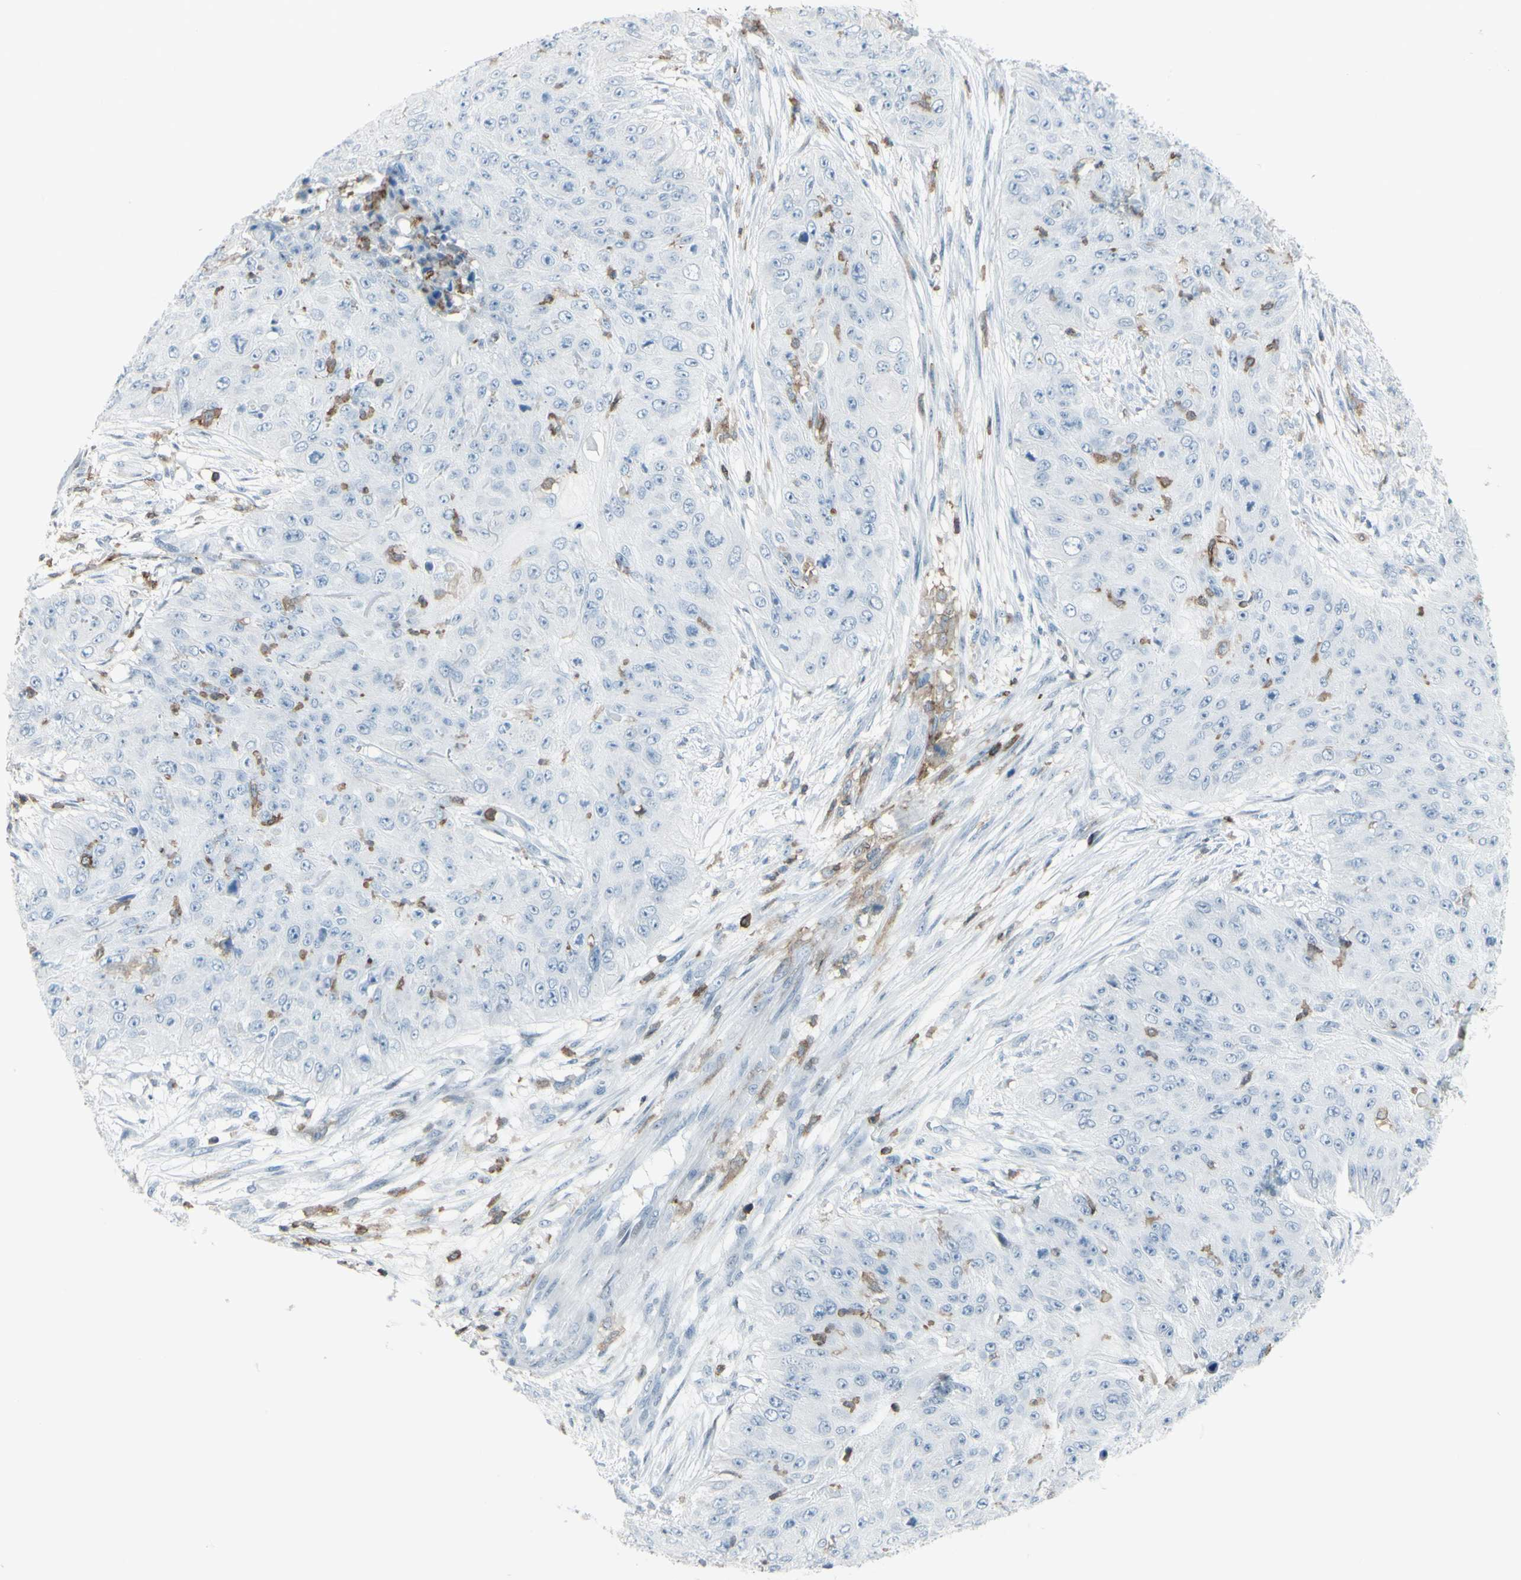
{"staining": {"intensity": "negative", "quantity": "none", "location": "none"}, "tissue": "skin cancer", "cell_type": "Tumor cells", "image_type": "cancer", "snomed": [{"axis": "morphology", "description": "Squamous cell carcinoma, NOS"}, {"axis": "topography", "description": "Skin"}], "caption": "An immunohistochemistry (IHC) photomicrograph of squamous cell carcinoma (skin) is shown. There is no staining in tumor cells of squamous cell carcinoma (skin).", "gene": "NRG1", "patient": {"sex": "female", "age": 80}}